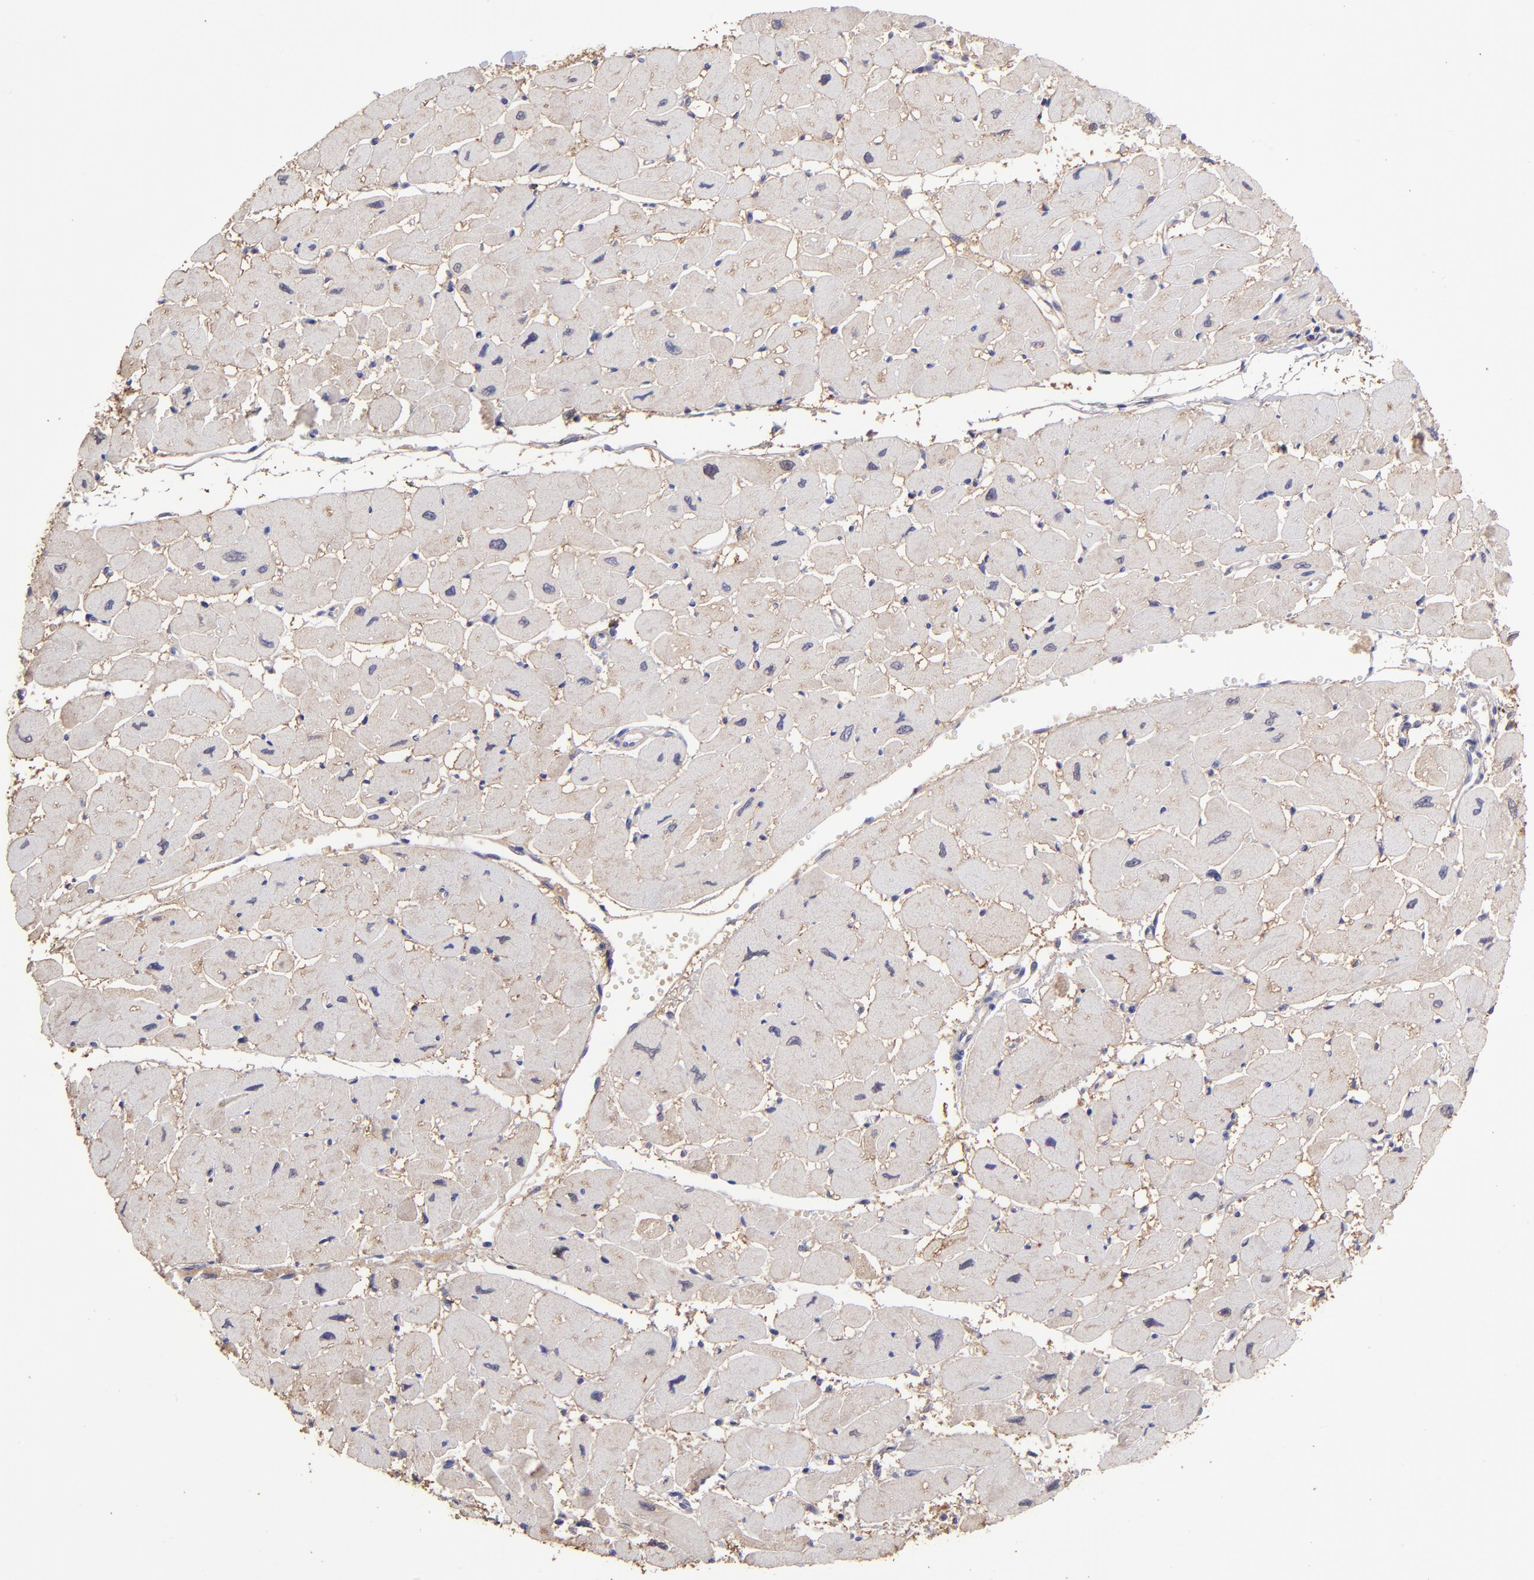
{"staining": {"intensity": "weak", "quantity": ">75%", "location": "cytoplasmic/membranous"}, "tissue": "heart muscle", "cell_type": "Cardiomyocytes", "image_type": "normal", "snomed": [{"axis": "morphology", "description": "Normal tissue, NOS"}, {"axis": "topography", "description": "Heart"}], "caption": "Weak cytoplasmic/membranous protein staining is seen in approximately >75% of cardiomyocytes in heart muscle. The staining is performed using DAB (3,3'-diaminobenzidine) brown chromogen to label protein expression. The nuclei are counter-stained blue using hematoxylin.", "gene": "NSF", "patient": {"sex": "female", "age": 54}}